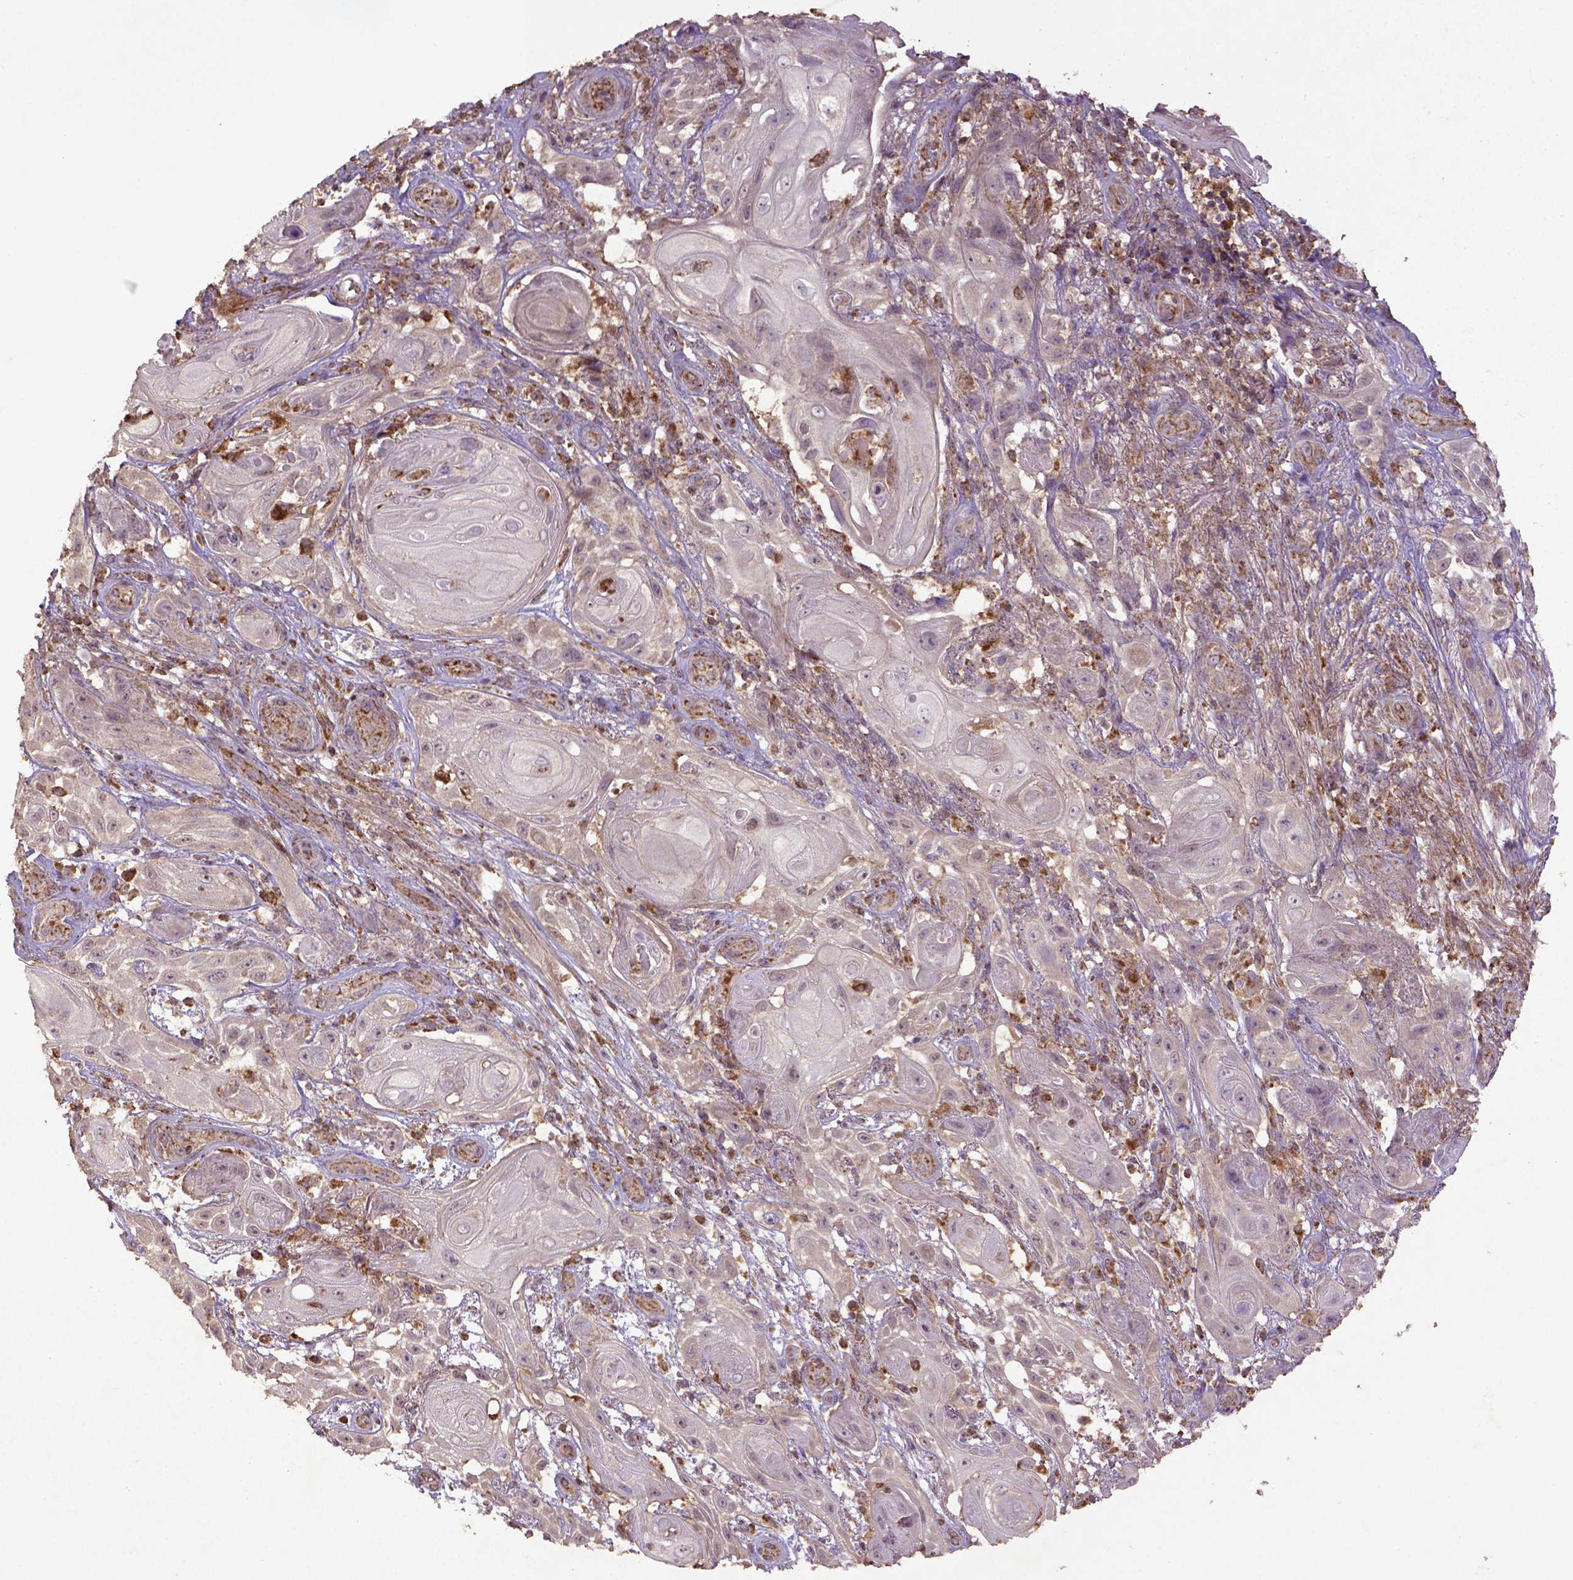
{"staining": {"intensity": "negative", "quantity": "none", "location": "none"}, "tissue": "skin cancer", "cell_type": "Tumor cells", "image_type": "cancer", "snomed": [{"axis": "morphology", "description": "Squamous cell carcinoma, NOS"}, {"axis": "topography", "description": "Skin"}], "caption": "Immunohistochemistry (IHC) of human skin cancer exhibits no staining in tumor cells.", "gene": "MT-CO1", "patient": {"sex": "male", "age": 62}}